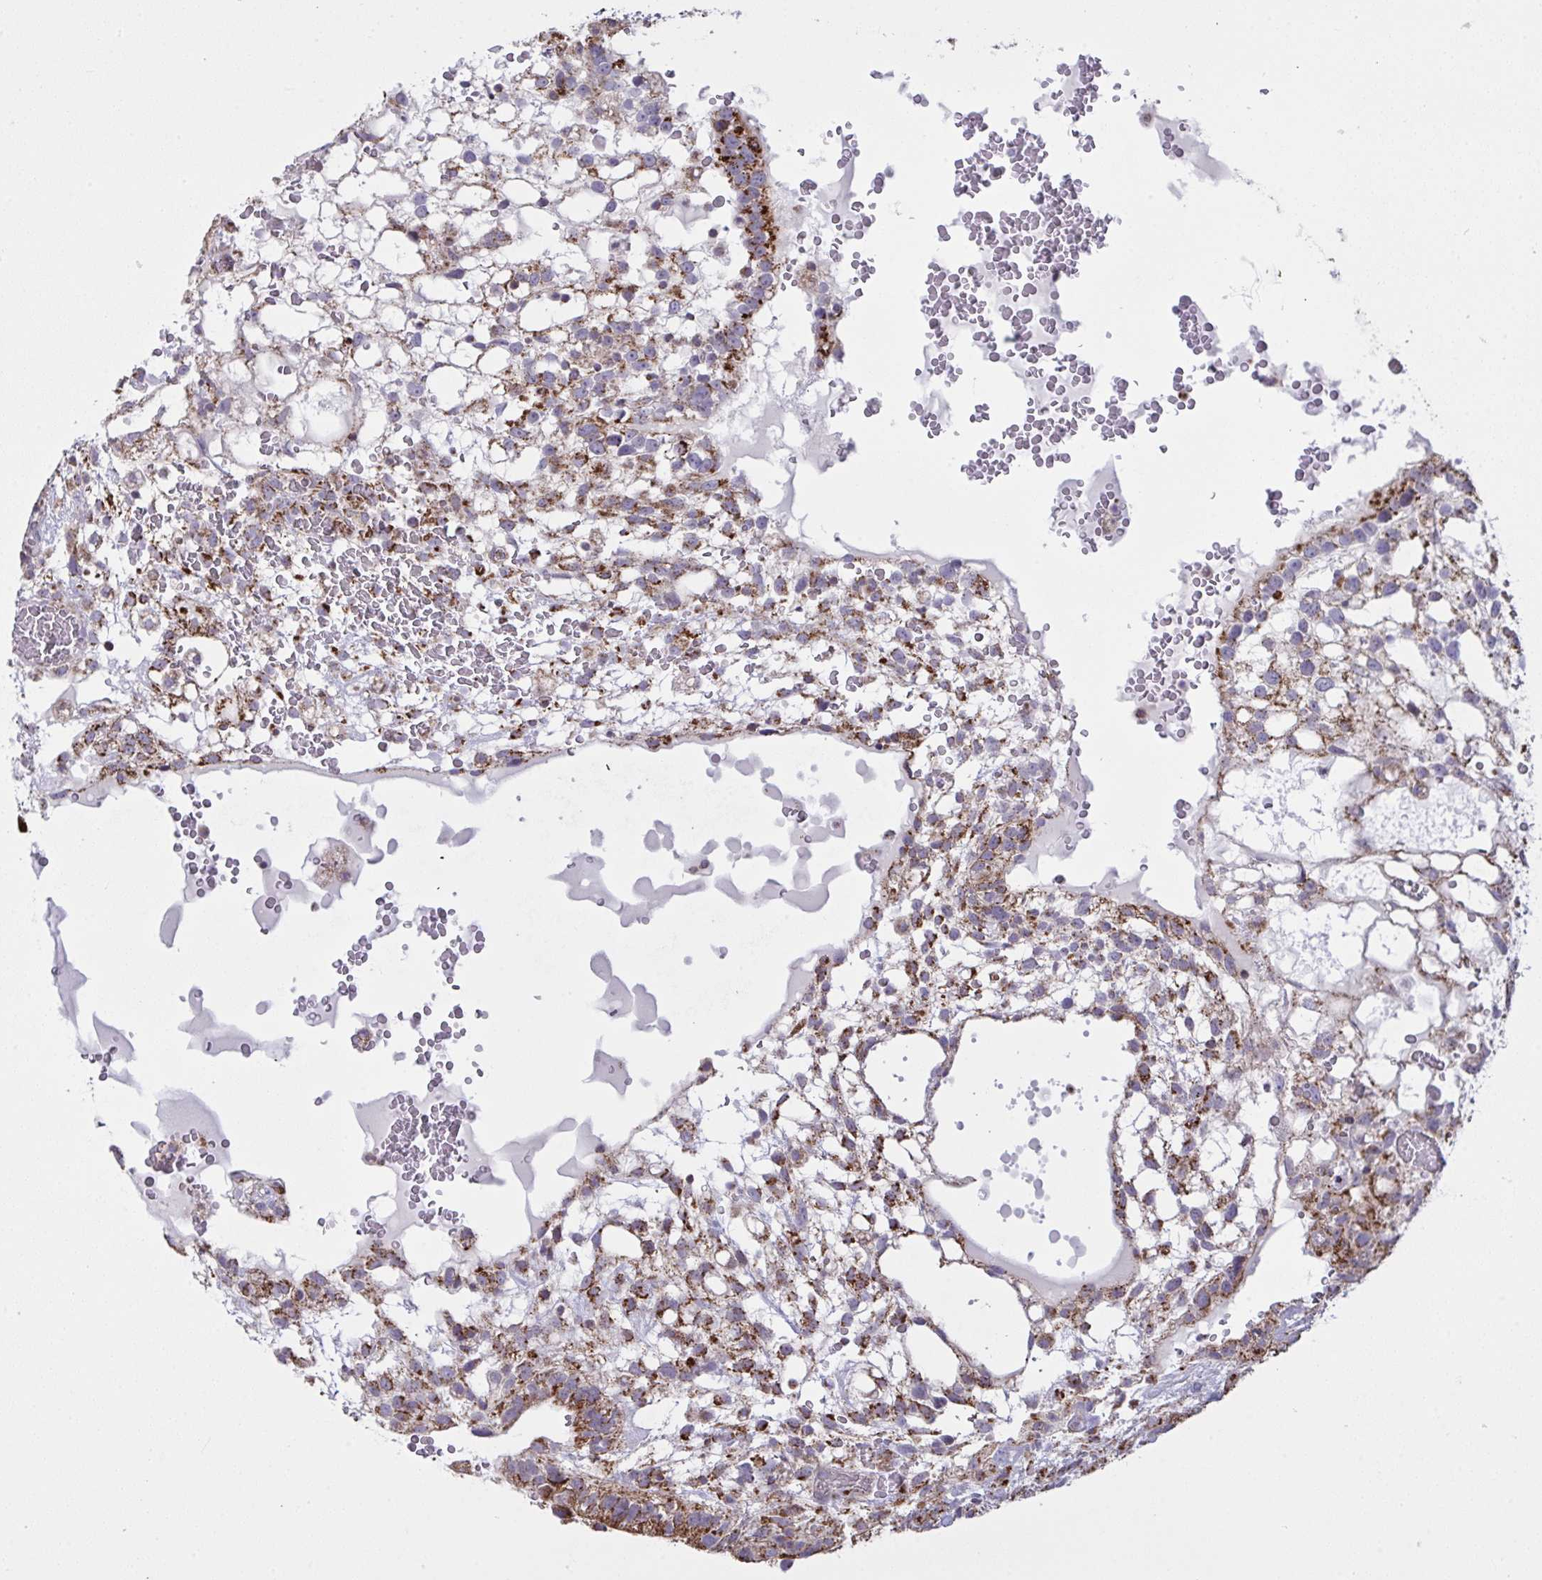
{"staining": {"intensity": "strong", "quantity": ">75%", "location": "cytoplasmic/membranous"}, "tissue": "testis cancer", "cell_type": "Tumor cells", "image_type": "cancer", "snomed": [{"axis": "morphology", "description": "Normal tissue, NOS"}, {"axis": "morphology", "description": "Carcinoma, Embryonal, NOS"}, {"axis": "topography", "description": "Testis"}], "caption": "Embryonal carcinoma (testis) stained with a brown dye reveals strong cytoplasmic/membranous positive staining in about >75% of tumor cells.", "gene": "MICOS10", "patient": {"sex": "male", "age": 32}}